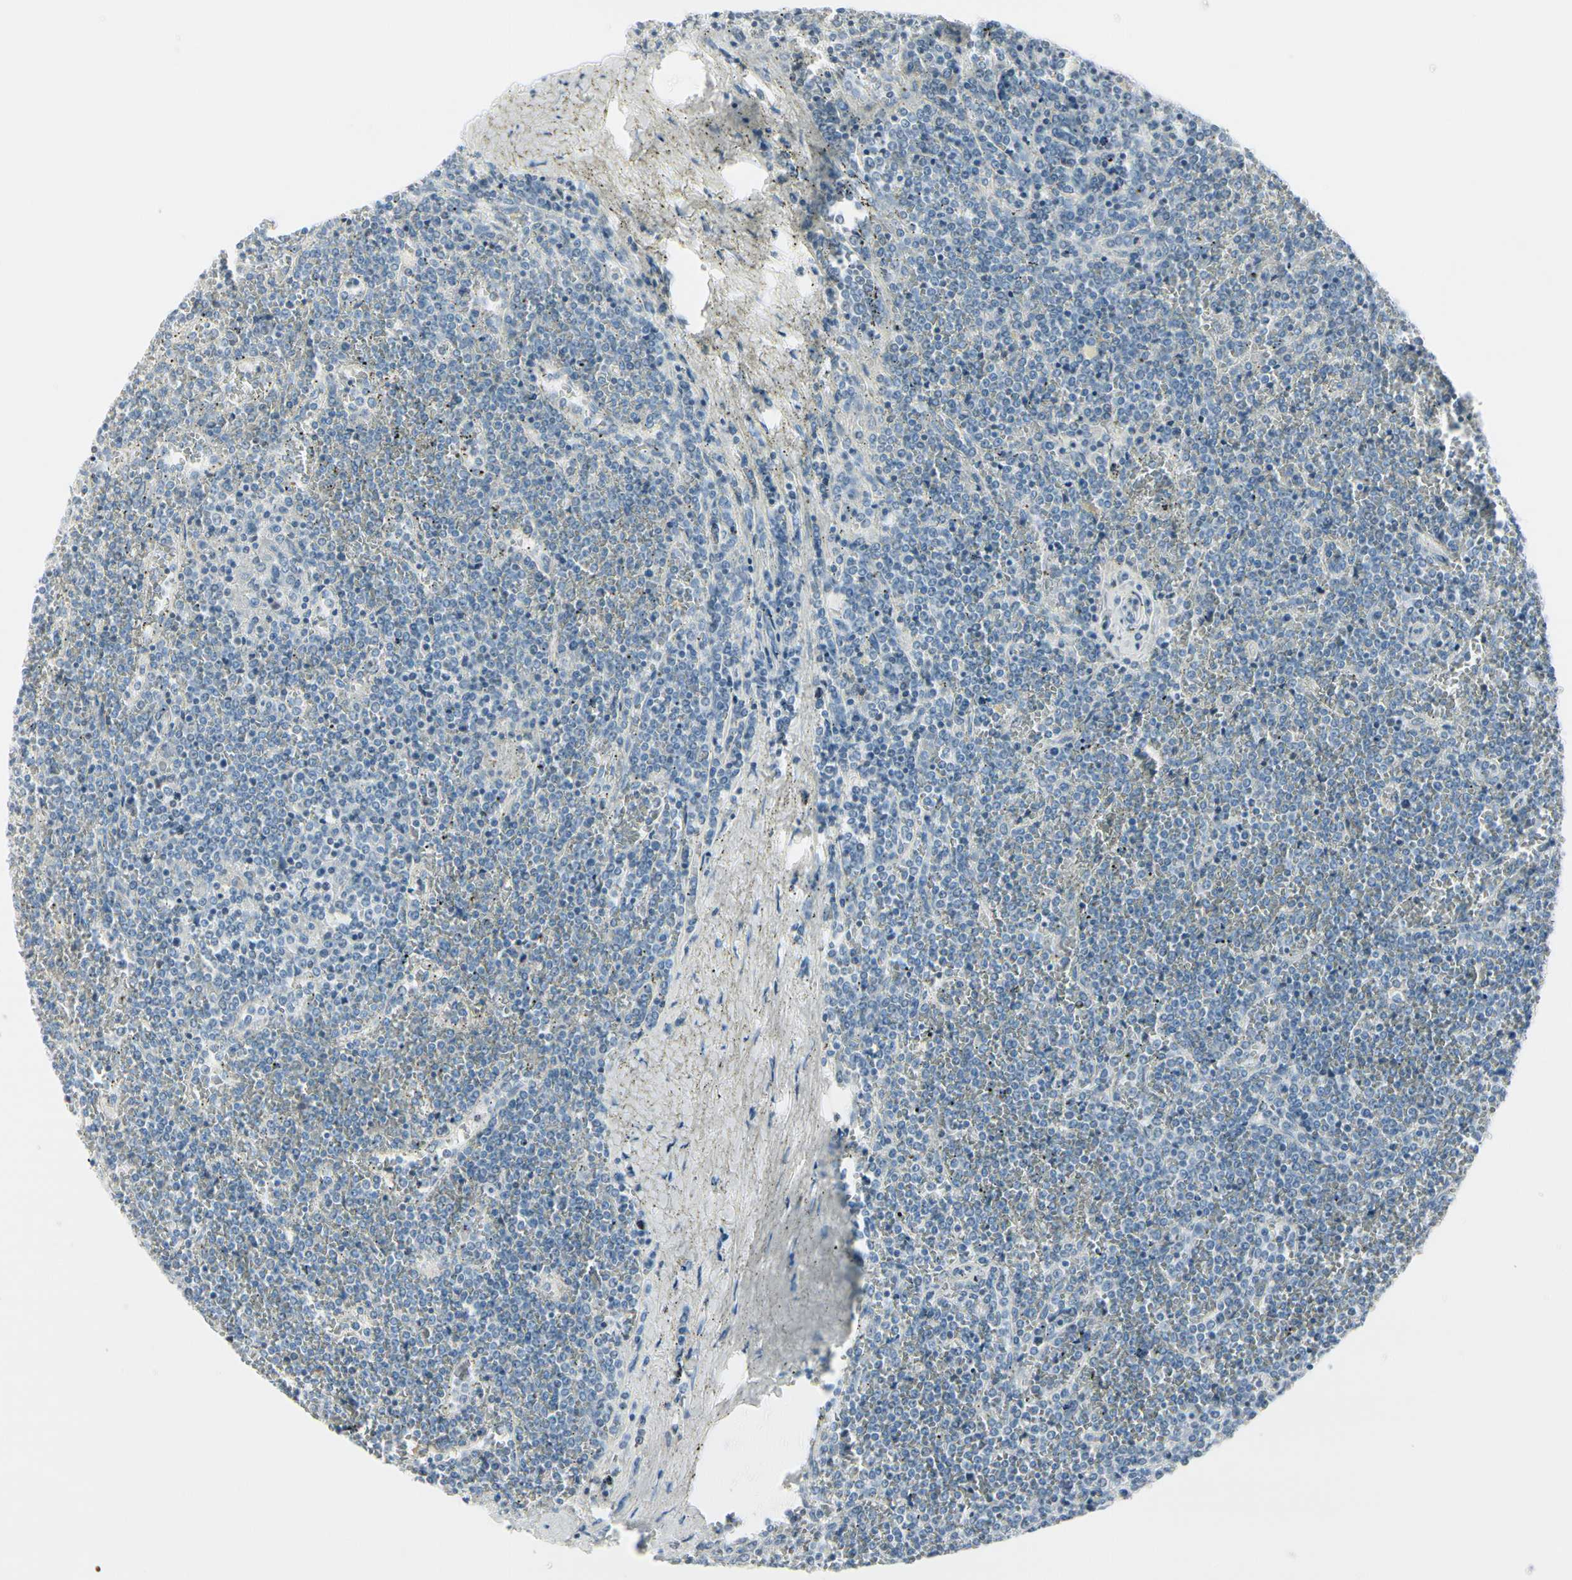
{"staining": {"intensity": "negative", "quantity": "none", "location": "none"}, "tissue": "lymphoma", "cell_type": "Tumor cells", "image_type": "cancer", "snomed": [{"axis": "morphology", "description": "Malignant lymphoma, non-Hodgkin's type, Low grade"}, {"axis": "topography", "description": "Spleen"}], "caption": "Immunohistochemistry (IHC) of human low-grade malignant lymphoma, non-Hodgkin's type exhibits no staining in tumor cells. (DAB (3,3'-diaminobenzidine) immunohistochemistry visualized using brightfield microscopy, high magnification).", "gene": "CDHR5", "patient": {"sex": "female", "age": 19}}